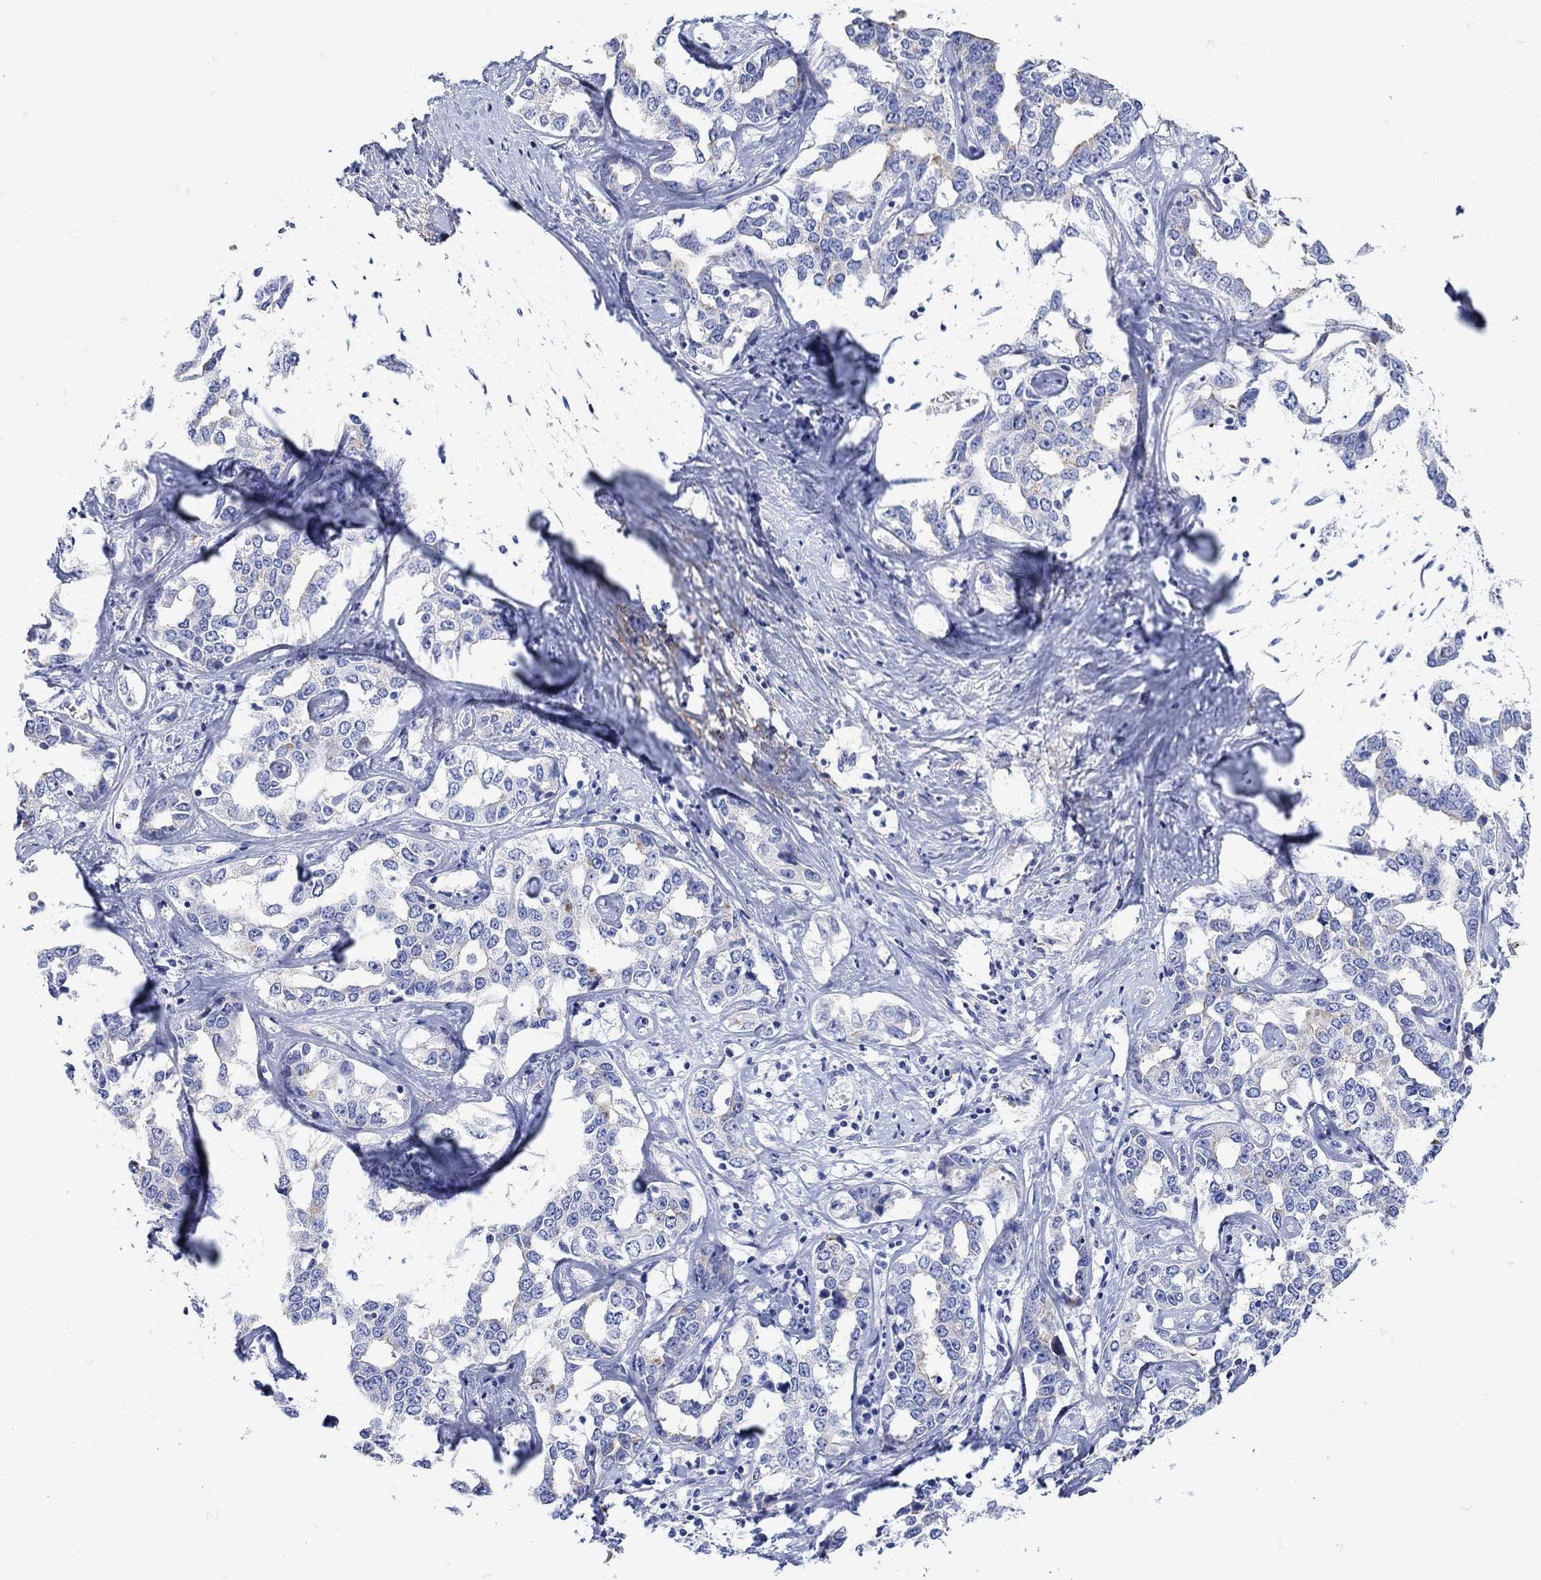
{"staining": {"intensity": "negative", "quantity": "none", "location": "none"}, "tissue": "liver cancer", "cell_type": "Tumor cells", "image_type": "cancer", "snomed": [{"axis": "morphology", "description": "Cholangiocarcinoma"}, {"axis": "topography", "description": "Liver"}], "caption": "A micrograph of cholangiocarcinoma (liver) stained for a protein exhibits no brown staining in tumor cells.", "gene": "ANKMY1", "patient": {"sex": "male", "age": 59}}